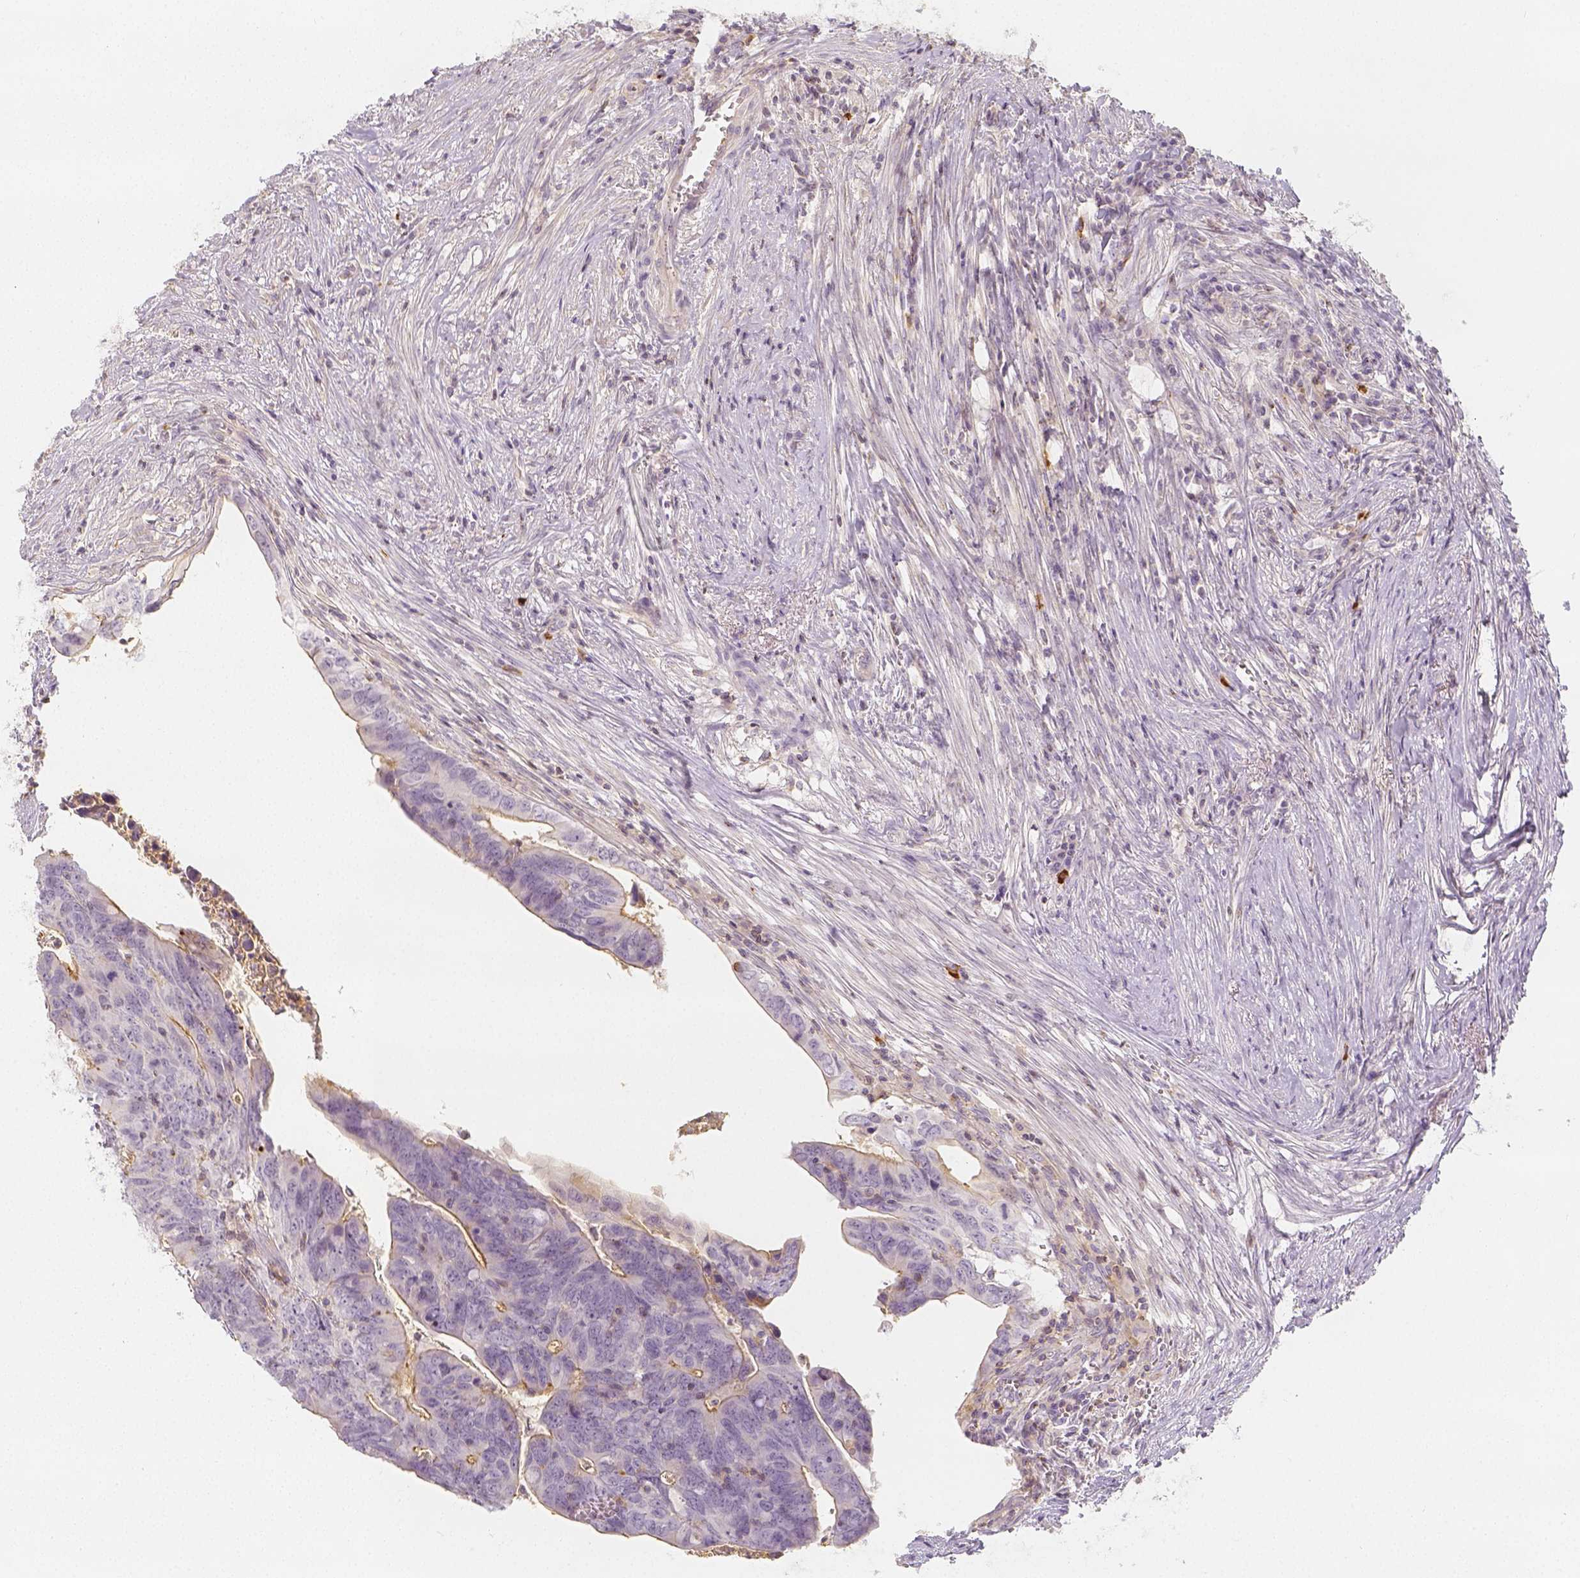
{"staining": {"intensity": "moderate", "quantity": "<25%", "location": "cytoplasmic/membranous"}, "tissue": "colorectal cancer", "cell_type": "Tumor cells", "image_type": "cancer", "snomed": [{"axis": "morphology", "description": "Adenocarcinoma, NOS"}, {"axis": "topography", "description": "Colon"}], "caption": "Moderate cytoplasmic/membranous expression is appreciated in approximately <25% of tumor cells in colorectal cancer (adenocarcinoma). The staining is performed using DAB (3,3'-diaminobenzidine) brown chromogen to label protein expression. The nuclei are counter-stained blue using hematoxylin.", "gene": "PTPRJ", "patient": {"sex": "female", "age": 82}}